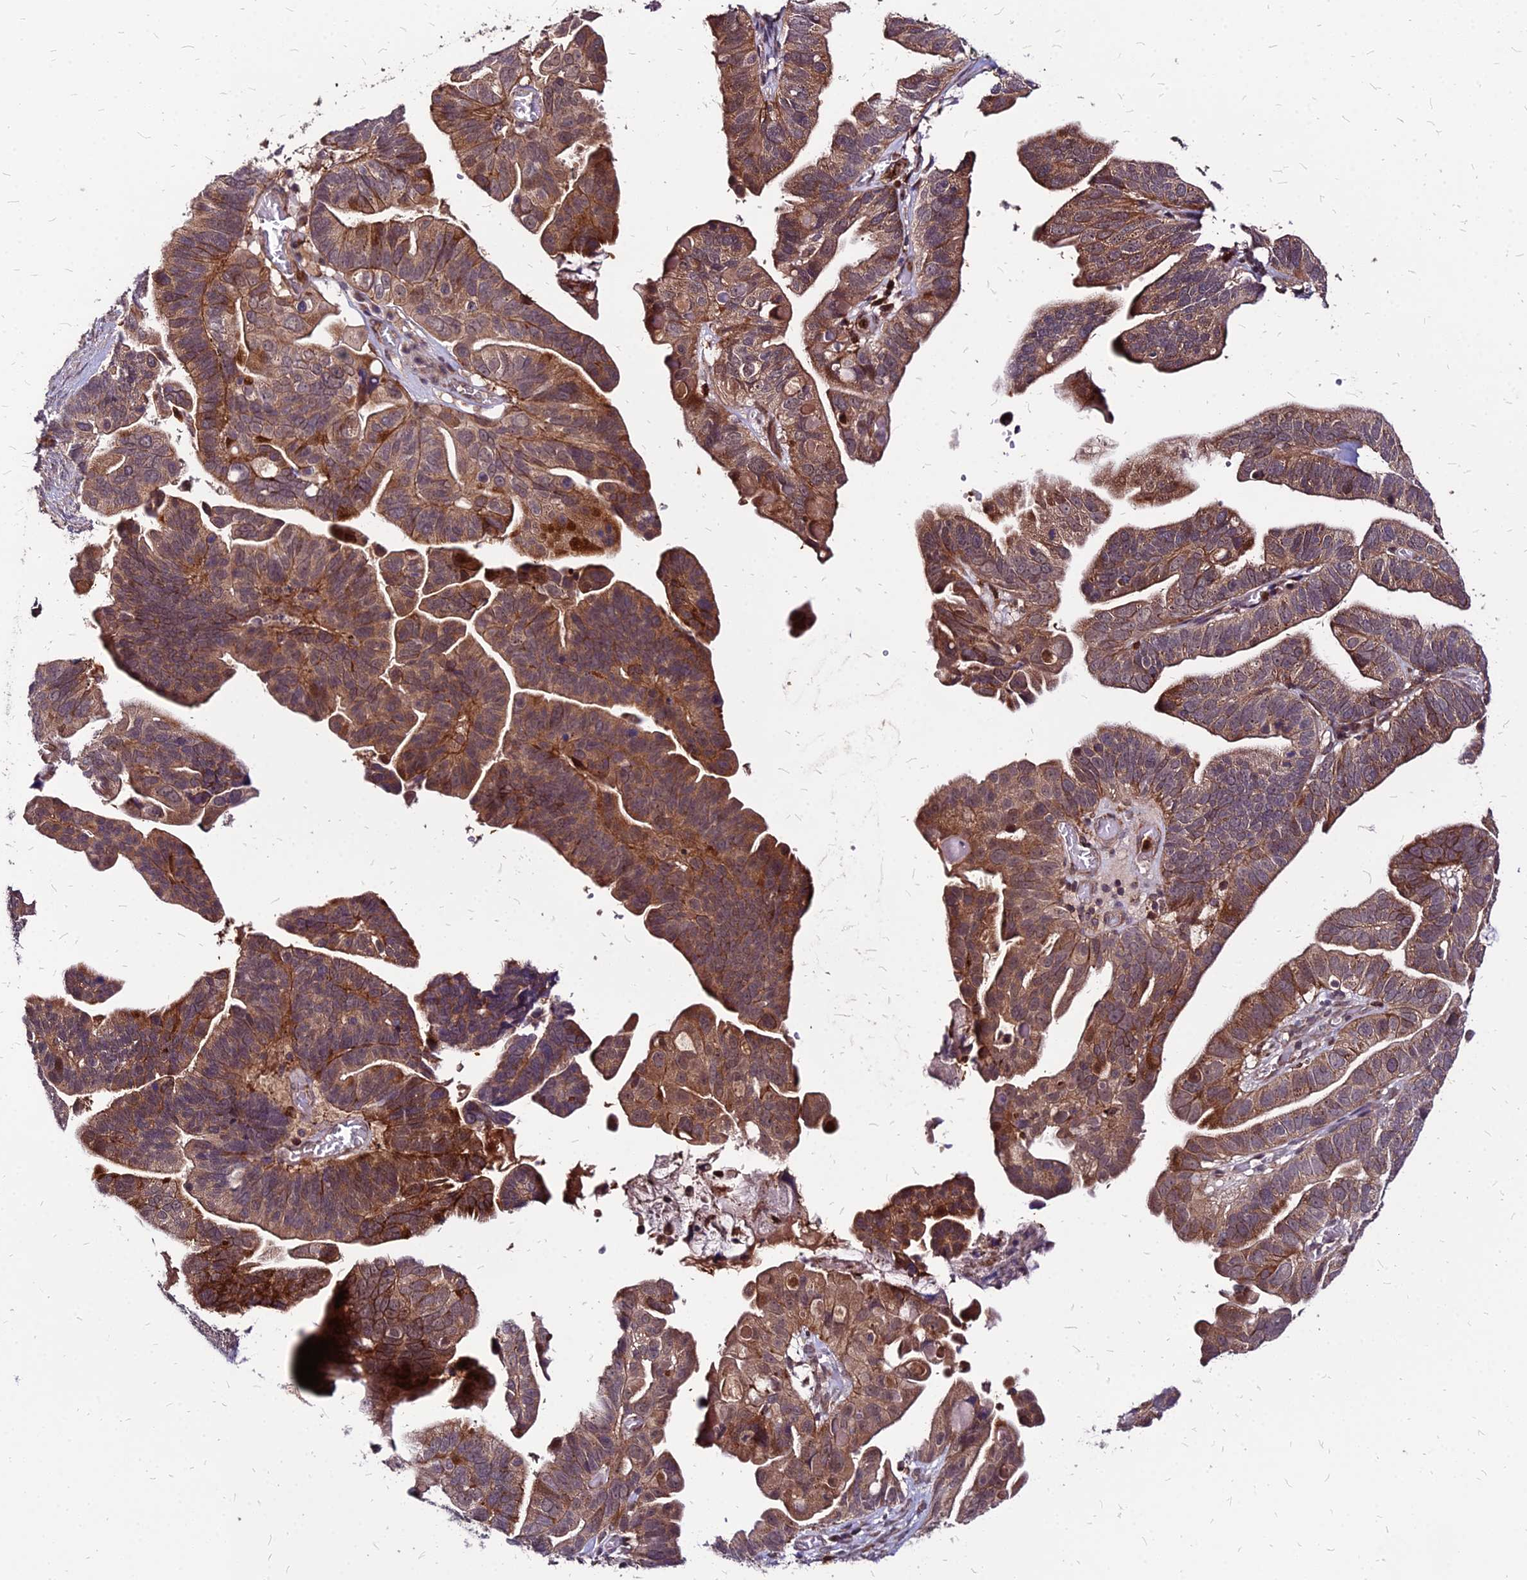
{"staining": {"intensity": "moderate", "quantity": ">75%", "location": "cytoplasmic/membranous"}, "tissue": "ovarian cancer", "cell_type": "Tumor cells", "image_type": "cancer", "snomed": [{"axis": "morphology", "description": "Cystadenocarcinoma, serous, NOS"}, {"axis": "topography", "description": "Ovary"}], "caption": "Tumor cells demonstrate moderate cytoplasmic/membranous expression in about >75% of cells in ovarian cancer.", "gene": "APBA3", "patient": {"sex": "female", "age": 56}}